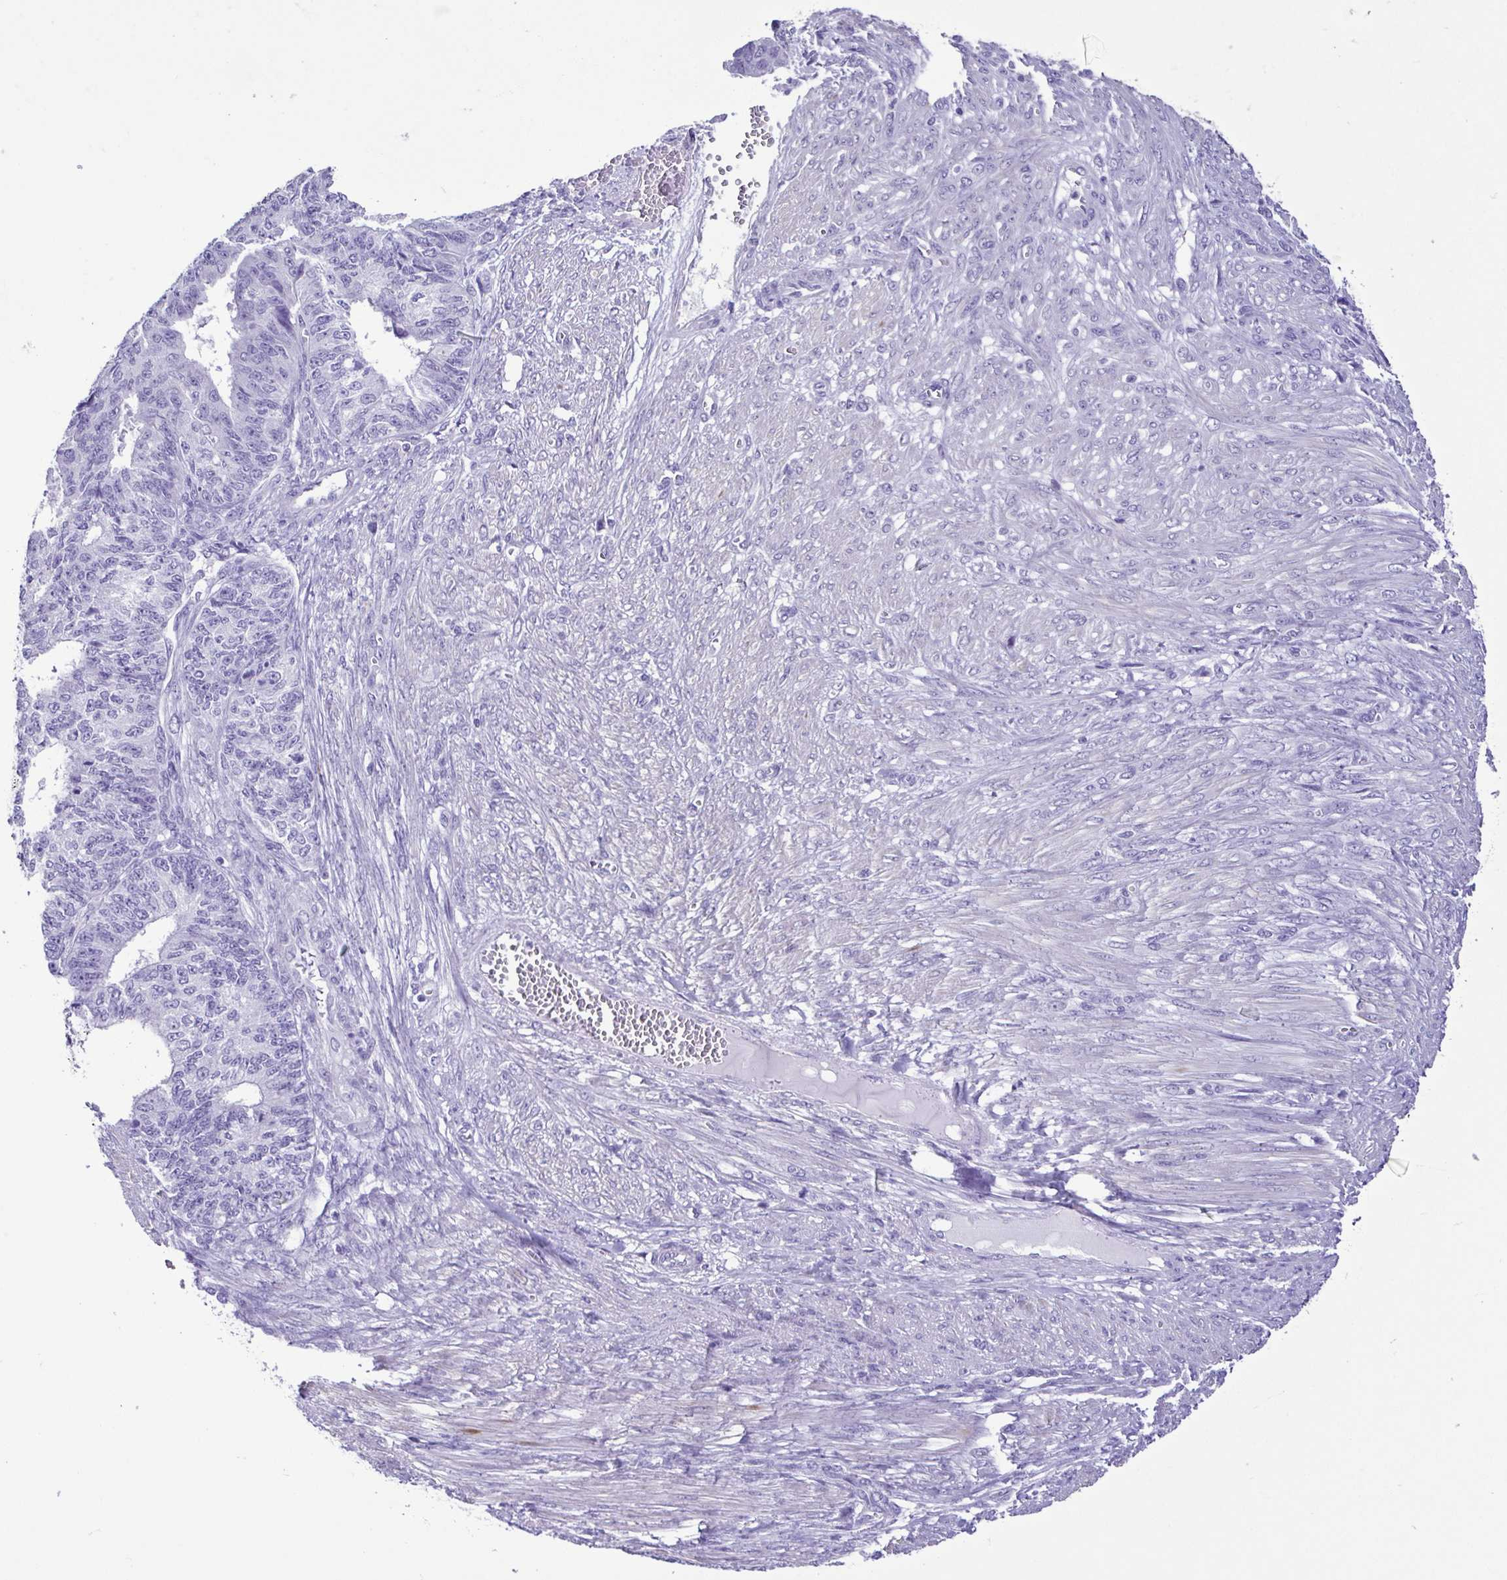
{"staining": {"intensity": "negative", "quantity": "none", "location": "none"}, "tissue": "endometrial cancer", "cell_type": "Tumor cells", "image_type": "cancer", "snomed": [{"axis": "morphology", "description": "Adenocarcinoma, NOS"}, {"axis": "topography", "description": "Endometrium"}], "caption": "Endometrial adenocarcinoma stained for a protein using immunohistochemistry (IHC) displays no staining tumor cells.", "gene": "CBY2", "patient": {"sex": "female", "age": 32}}